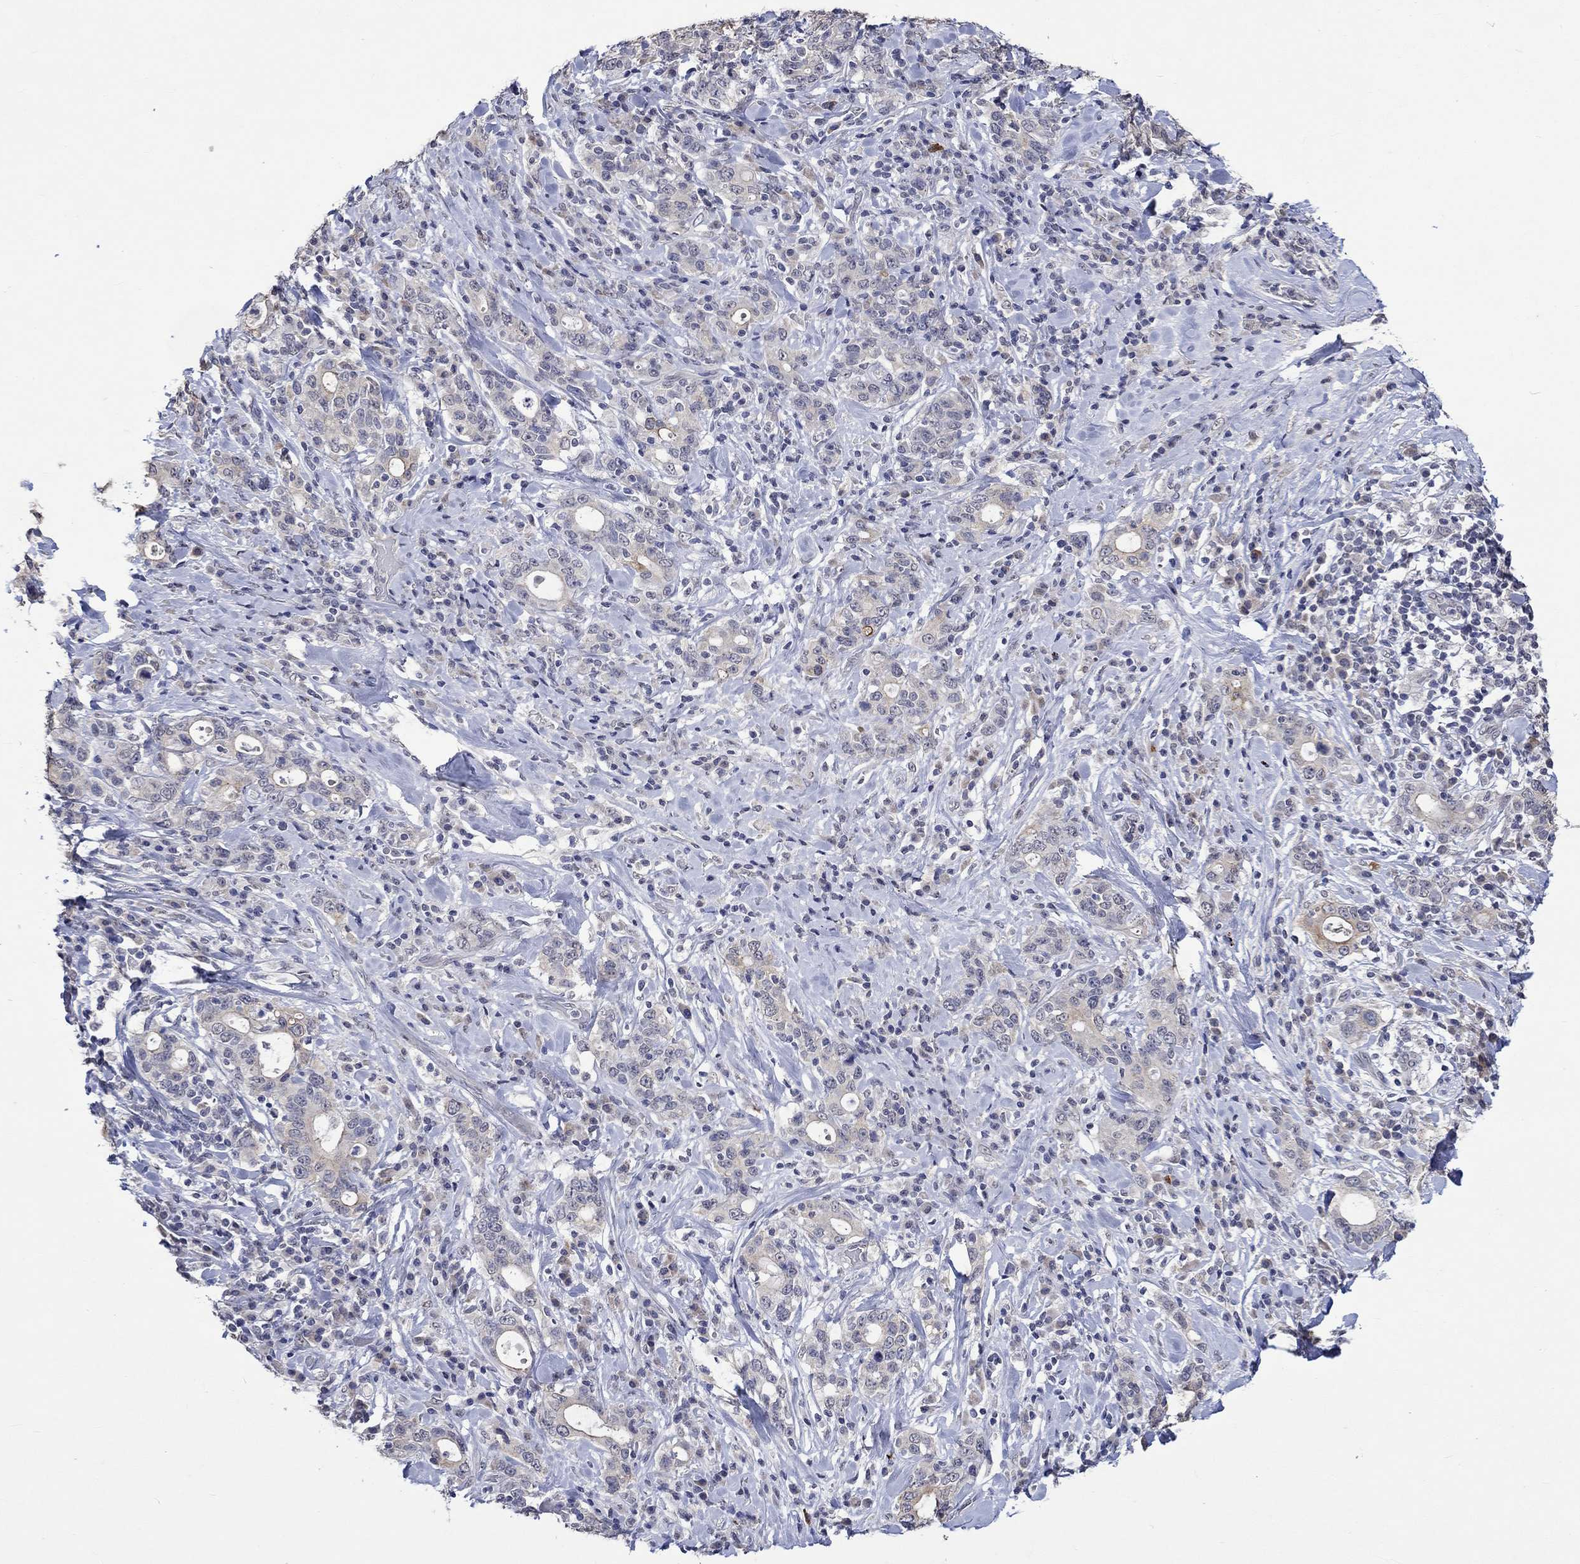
{"staining": {"intensity": "moderate", "quantity": "<25%", "location": "cytoplasmic/membranous"}, "tissue": "stomach cancer", "cell_type": "Tumor cells", "image_type": "cancer", "snomed": [{"axis": "morphology", "description": "Adenocarcinoma, NOS"}, {"axis": "topography", "description": "Stomach"}], "caption": "Immunohistochemistry (DAB) staining of human adenocarcinoma (stomach) reveals moderate cytoplasmic/membranous protein positivity in approximately <25% of tumor cells.", "gene": "DDX3Y", "patient": {"sex": "male", "age": 79}}